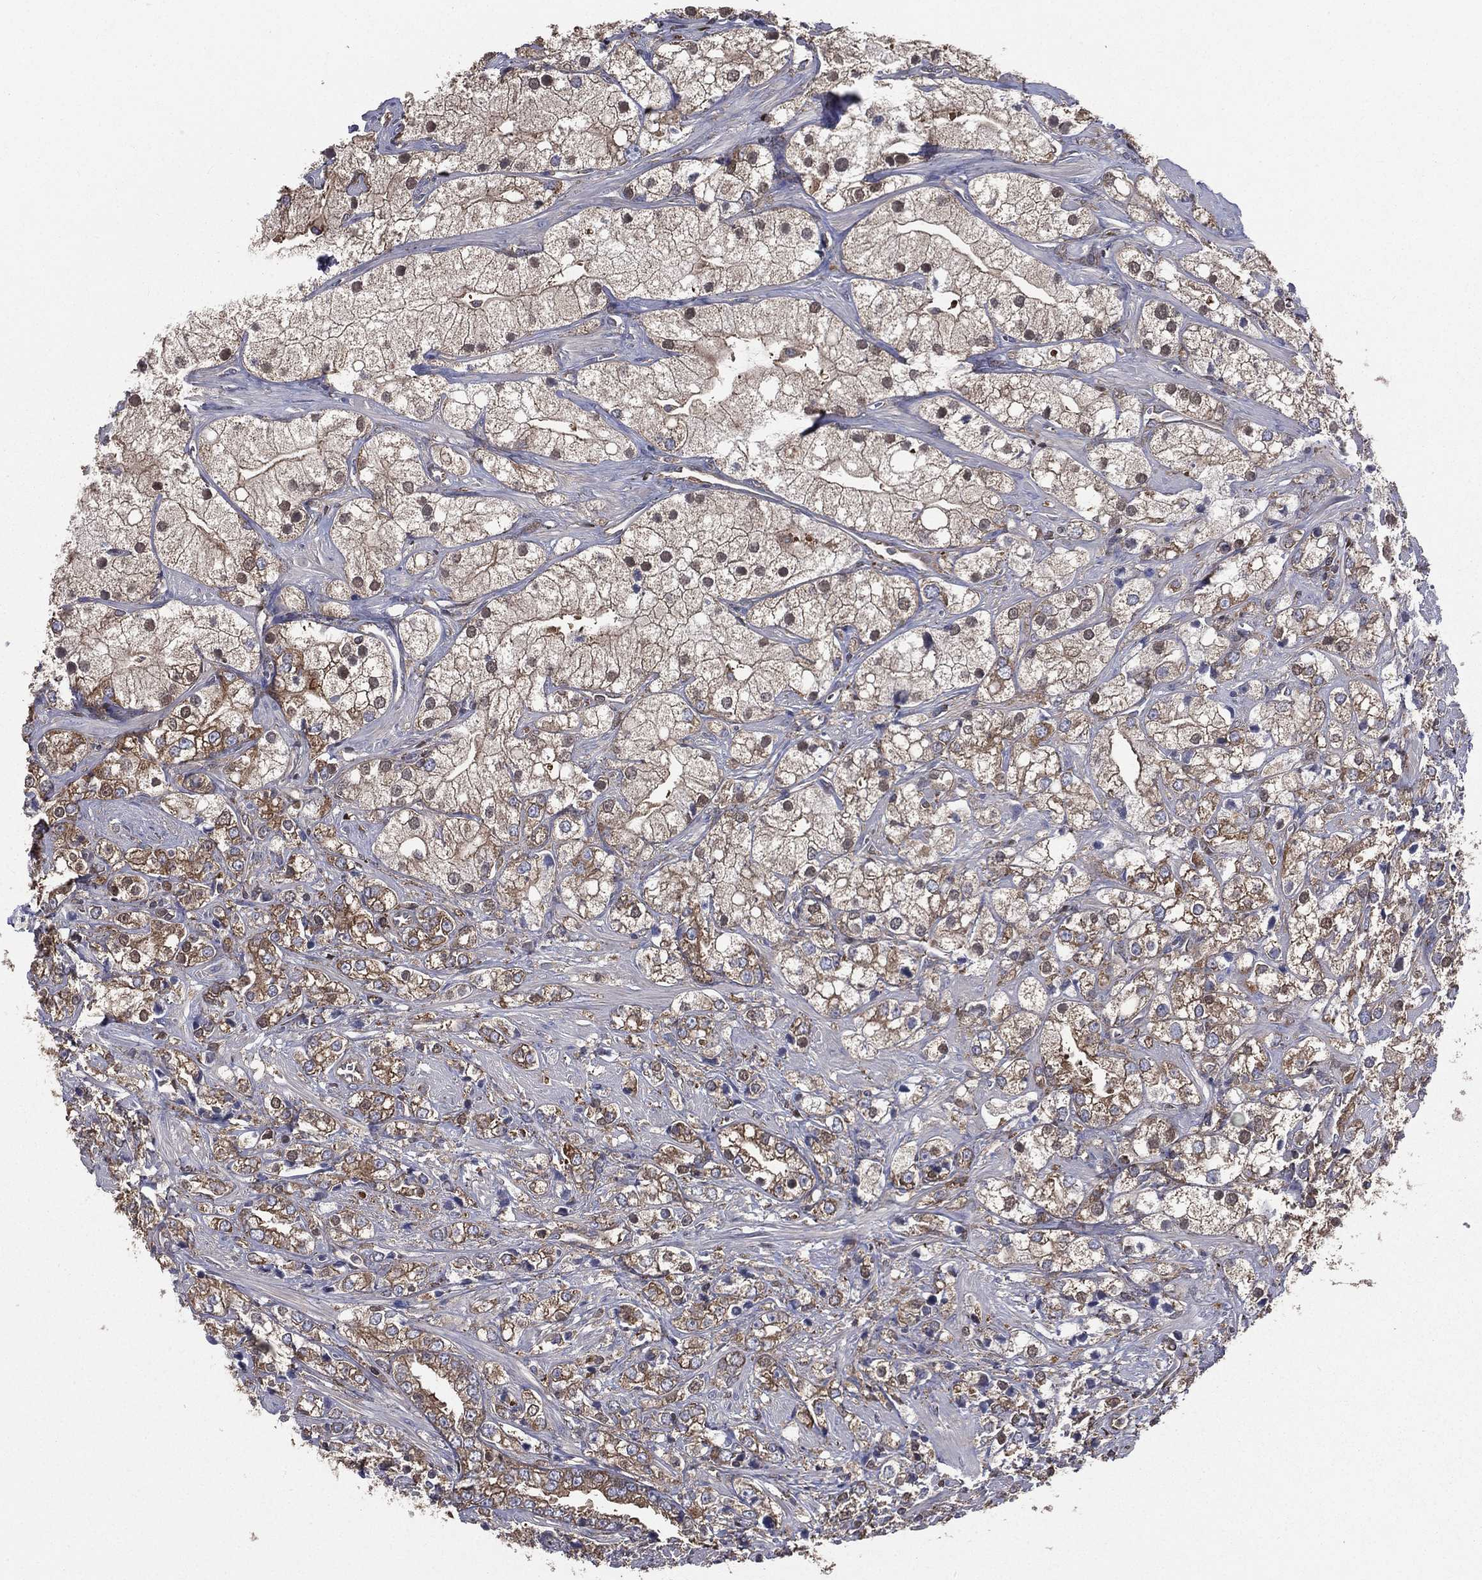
{"staining": {"intensity": "moderate", "quantity": ">75%", "location": "cytoplasmic/membranous"}, "tissue": "prostate cancer", "cell_type": "Tumor cells", "image_type": "cancer", "snomed": [{"axis": "morphology", "description": "Adenocarcinoma, NOS"}, {"axis": "topography", "description": "Prostate and seminal vesicle, NOS"}, {"axis": "topography", "description": "Prostate"}], "caption": "A micrograph showing moderate cytoplasmic/membranous staining in about >75% of tumor cells in adenocarcinoma (prostate), as visualized by brown immunohistochemical staining.", "gene": "SARS1", "patient": {"sex": "male", "age": 79}}